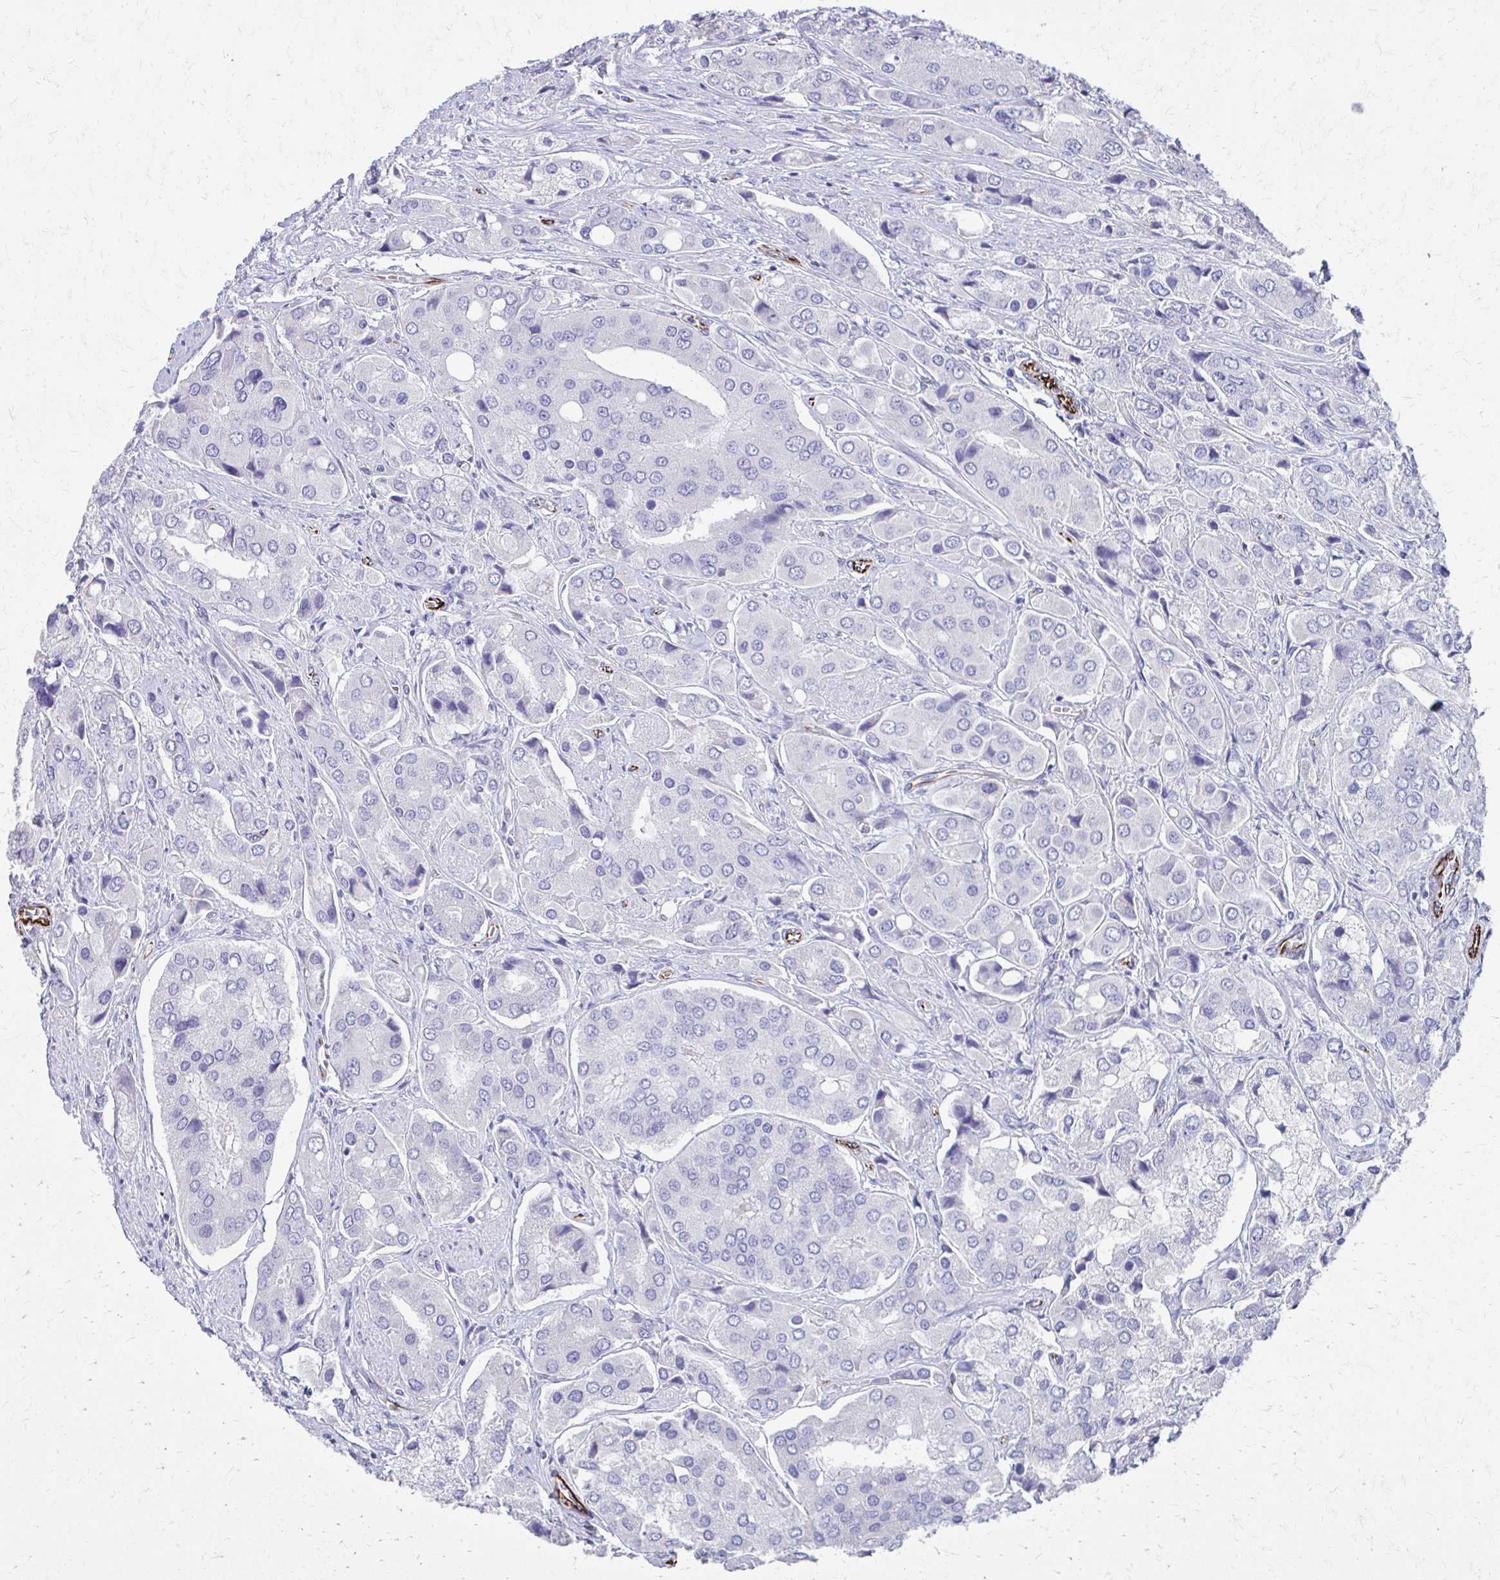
{"staining": {"intensity": "negative", "quantity": "none", "location": "none"}, "tissue": "prostate cancer", "cell_type": "Tumor cells", "image_type": "cancer", "snomed": [{"axis": "morphology", "description": "Adenocarcinoma, Low grade"}, {"axis": "topography", "description": "Prostate"}], "caption": "Micrograph shows no protein positivity in tumor cells of prostate adenocarcinoma (low-grade) tissue.", "gene": "TRIM6", "patient": {"sex": "male", "age": 69}}